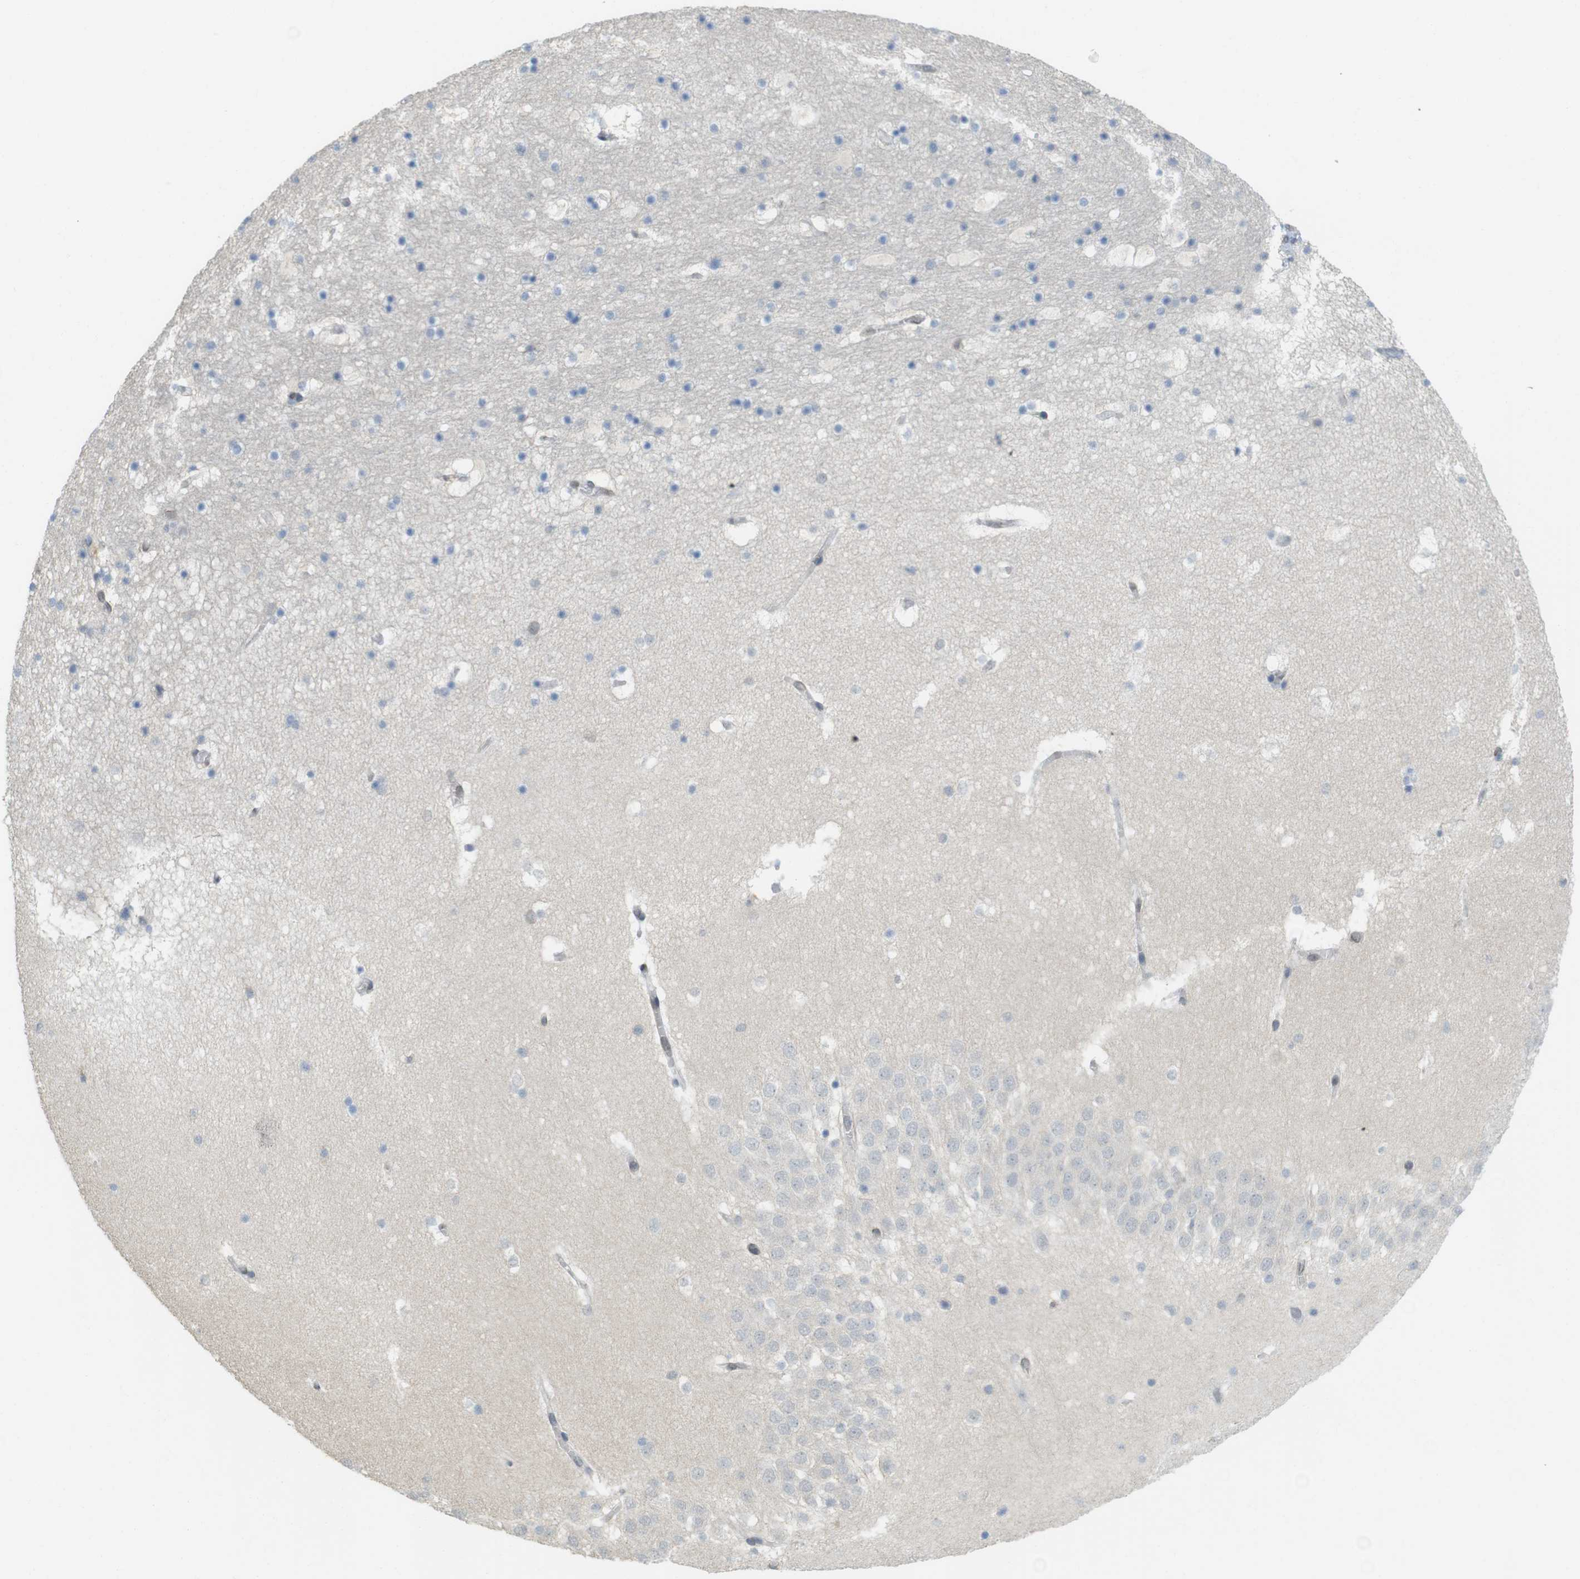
{"staining": {"intensity": "weak", "quantity": "<25%", "location": "cytoplasmic/membranous,nuclear"}, "tissue": "hippocampus", "cell_type": "Glial cells", "image_type": "normal", "snomed": [{"axis": "morphology", "description": "Normal tissue, NOS"}, {"axis": "topography", "description": "Hippocampus"}], "caption": "Protein analysis of unremarkable hippocampus displays no significant expression in glial cells.", "gene": "ARL6IP6", "patient": {"sex": "male", "age": 45}}